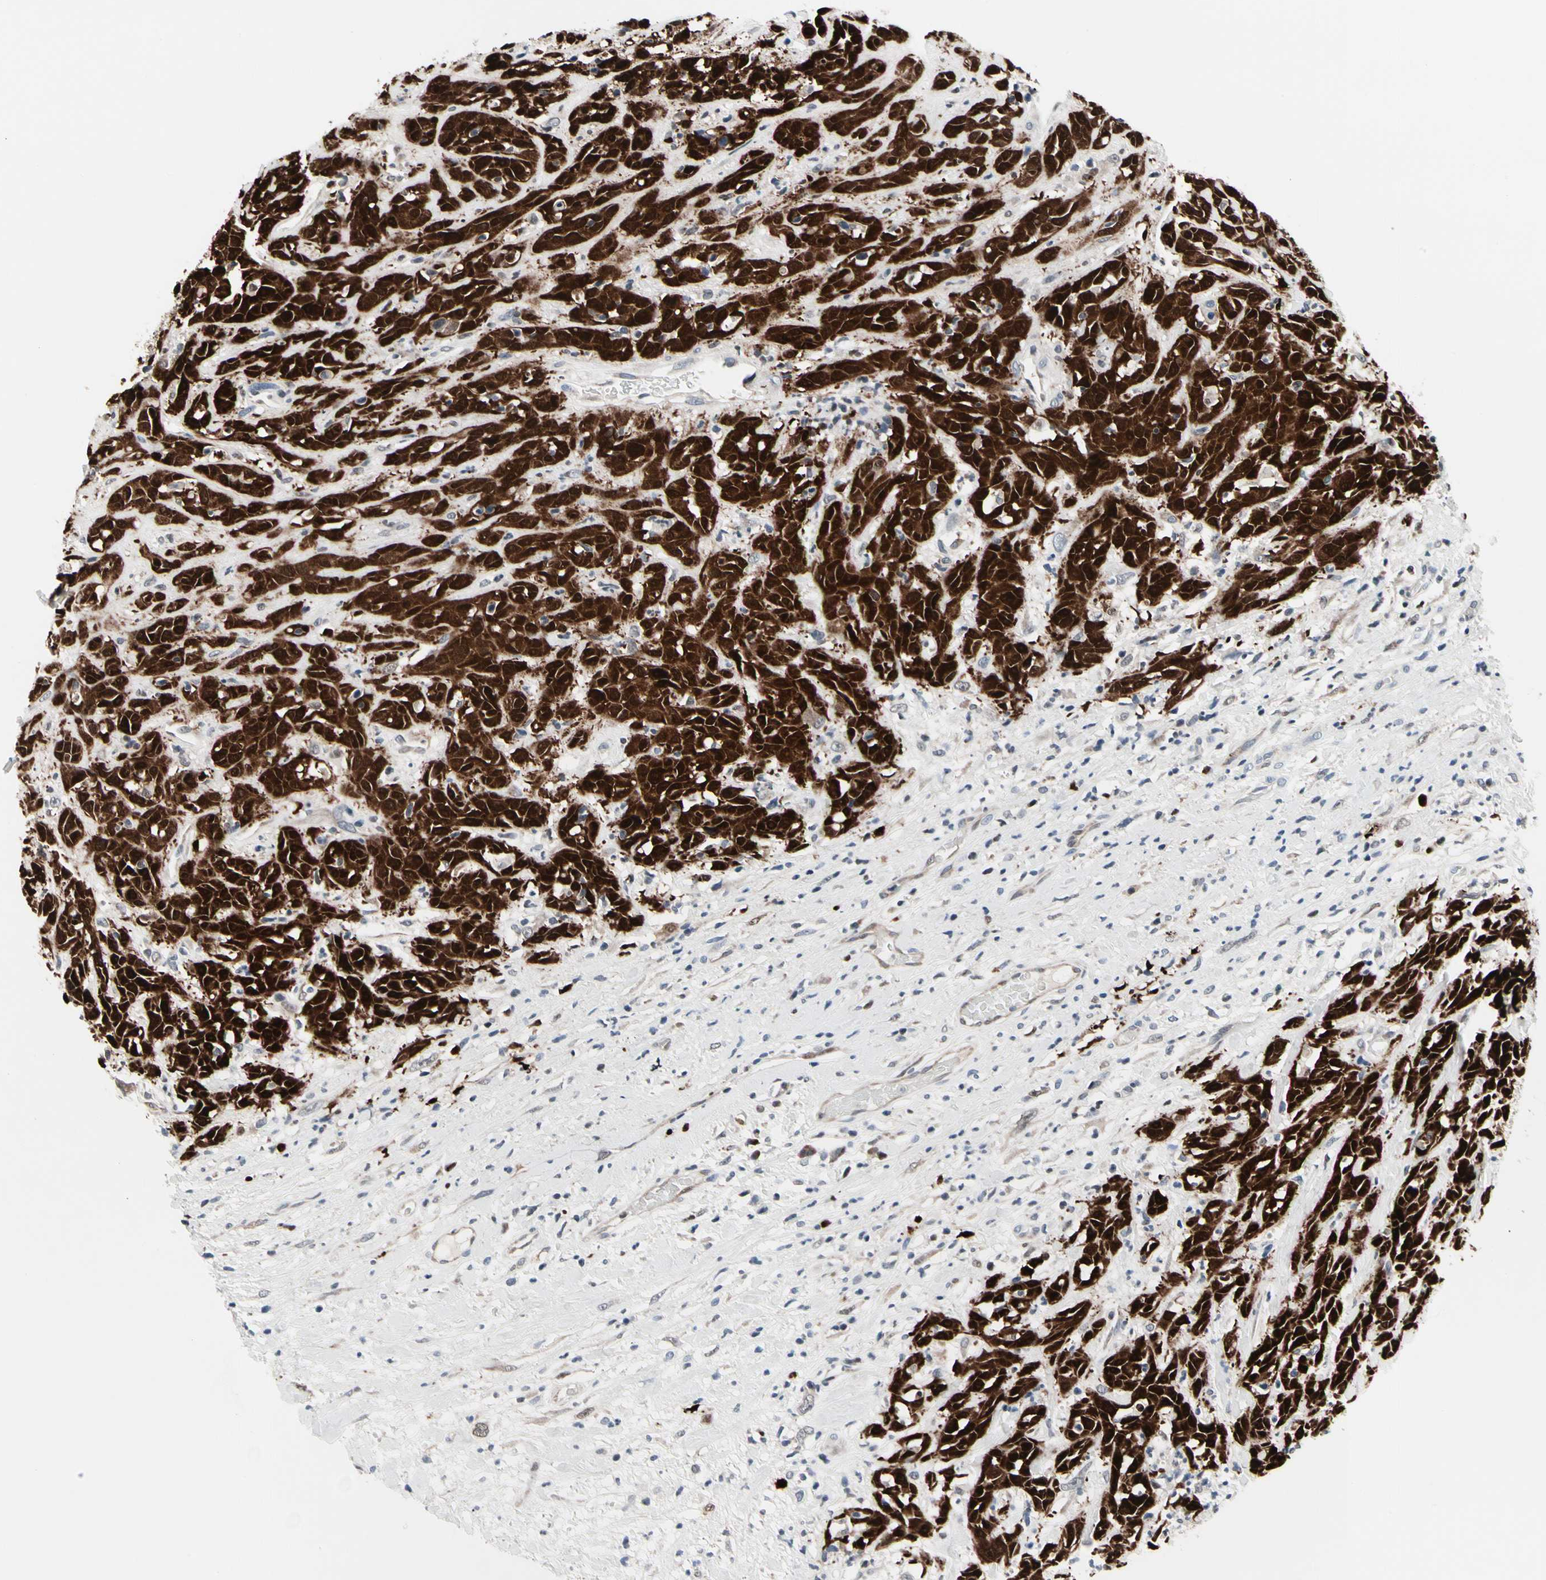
{"staining": {"intensity": "strong", "quantity": ">75%", "location": "cytoplasmic/membranous,nuclear"}, "tissue": "head and neck cancer", "cell_type": "Tumor cells", "image_type": "cancer", "snomed": [{"axis": "morphology", "description": "Normal tissue, NOS"}, {"axis": "morphology", "description": "Squamous cell carcinoma, NOS"}, {"axis": "topography", "description": "Cartilage tissue"}, {"axis": "topography", "description": "Head-Neck"}], "caption": "A high-resolution micrograph shows immunohistochemistry staining of head and neck cancer, which displays strong cytoplasmic/membranous and nuclear staining in approximately >75% of tumor cells. (DAB IHC, brown staining for protein, blue staining for nuclei).", "gene": "TXN", "patient": {"sex": "male", "age": 62}}